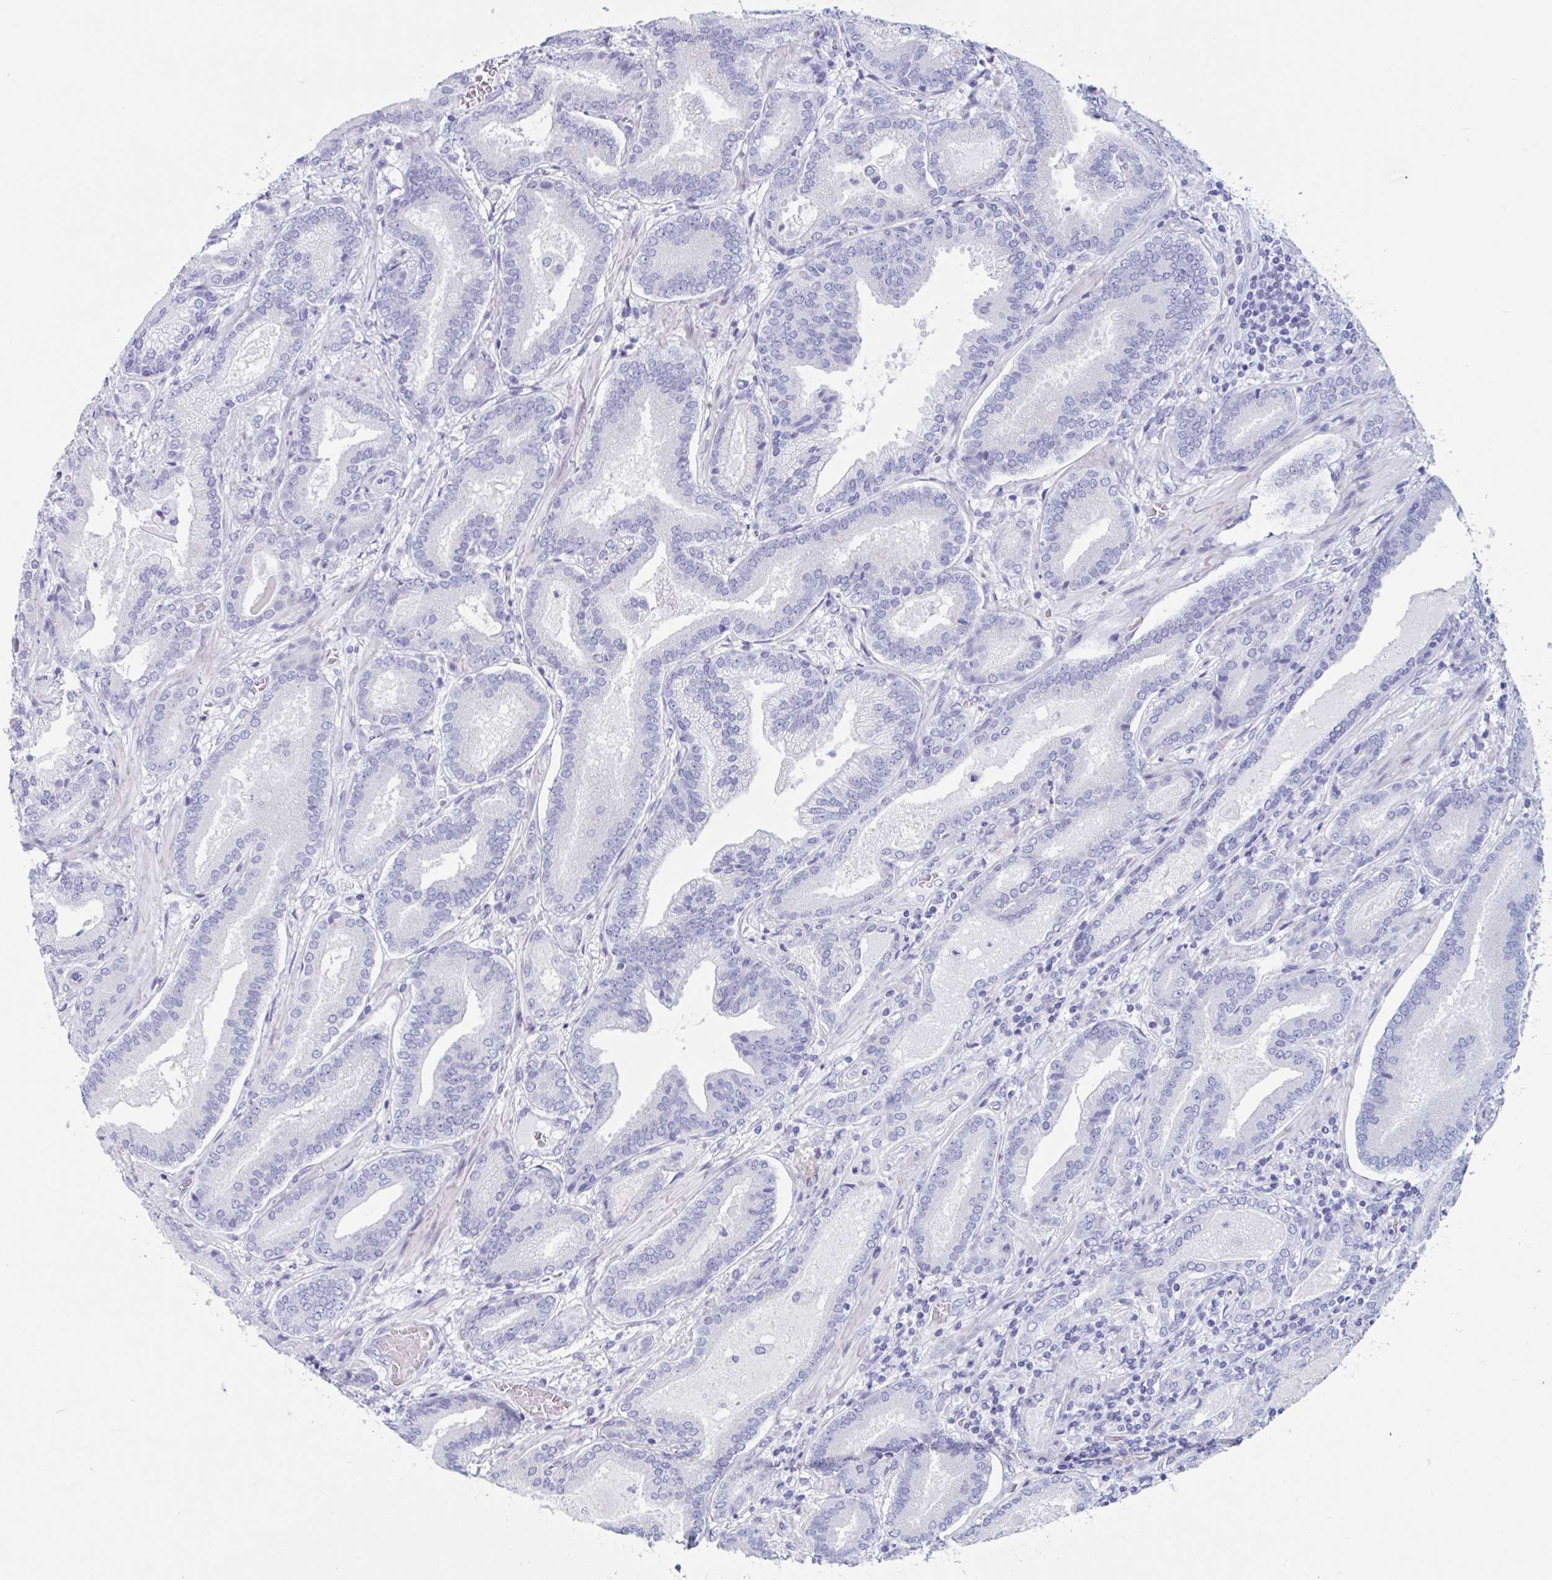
{"staining": {"intensity": "negative", "quantity": "none", "location": "none"}, "tissue": "prostate cancer", "cell_type": "Tumor cells", "image_type": "cancer", "snomed": [{"axis": "morphology", "description": "Adenocarcinoma, High grade"}, {"axis": "topography", "description": "Prostate"}], "caption": "This is a micrograph of immunohistochemistry staining of adenocarcinoma (high-grade) (prostate), which shows no expression in tumor cells.", "gene": "ZPBP", "patient": {"sex": "male", "age": 62}}